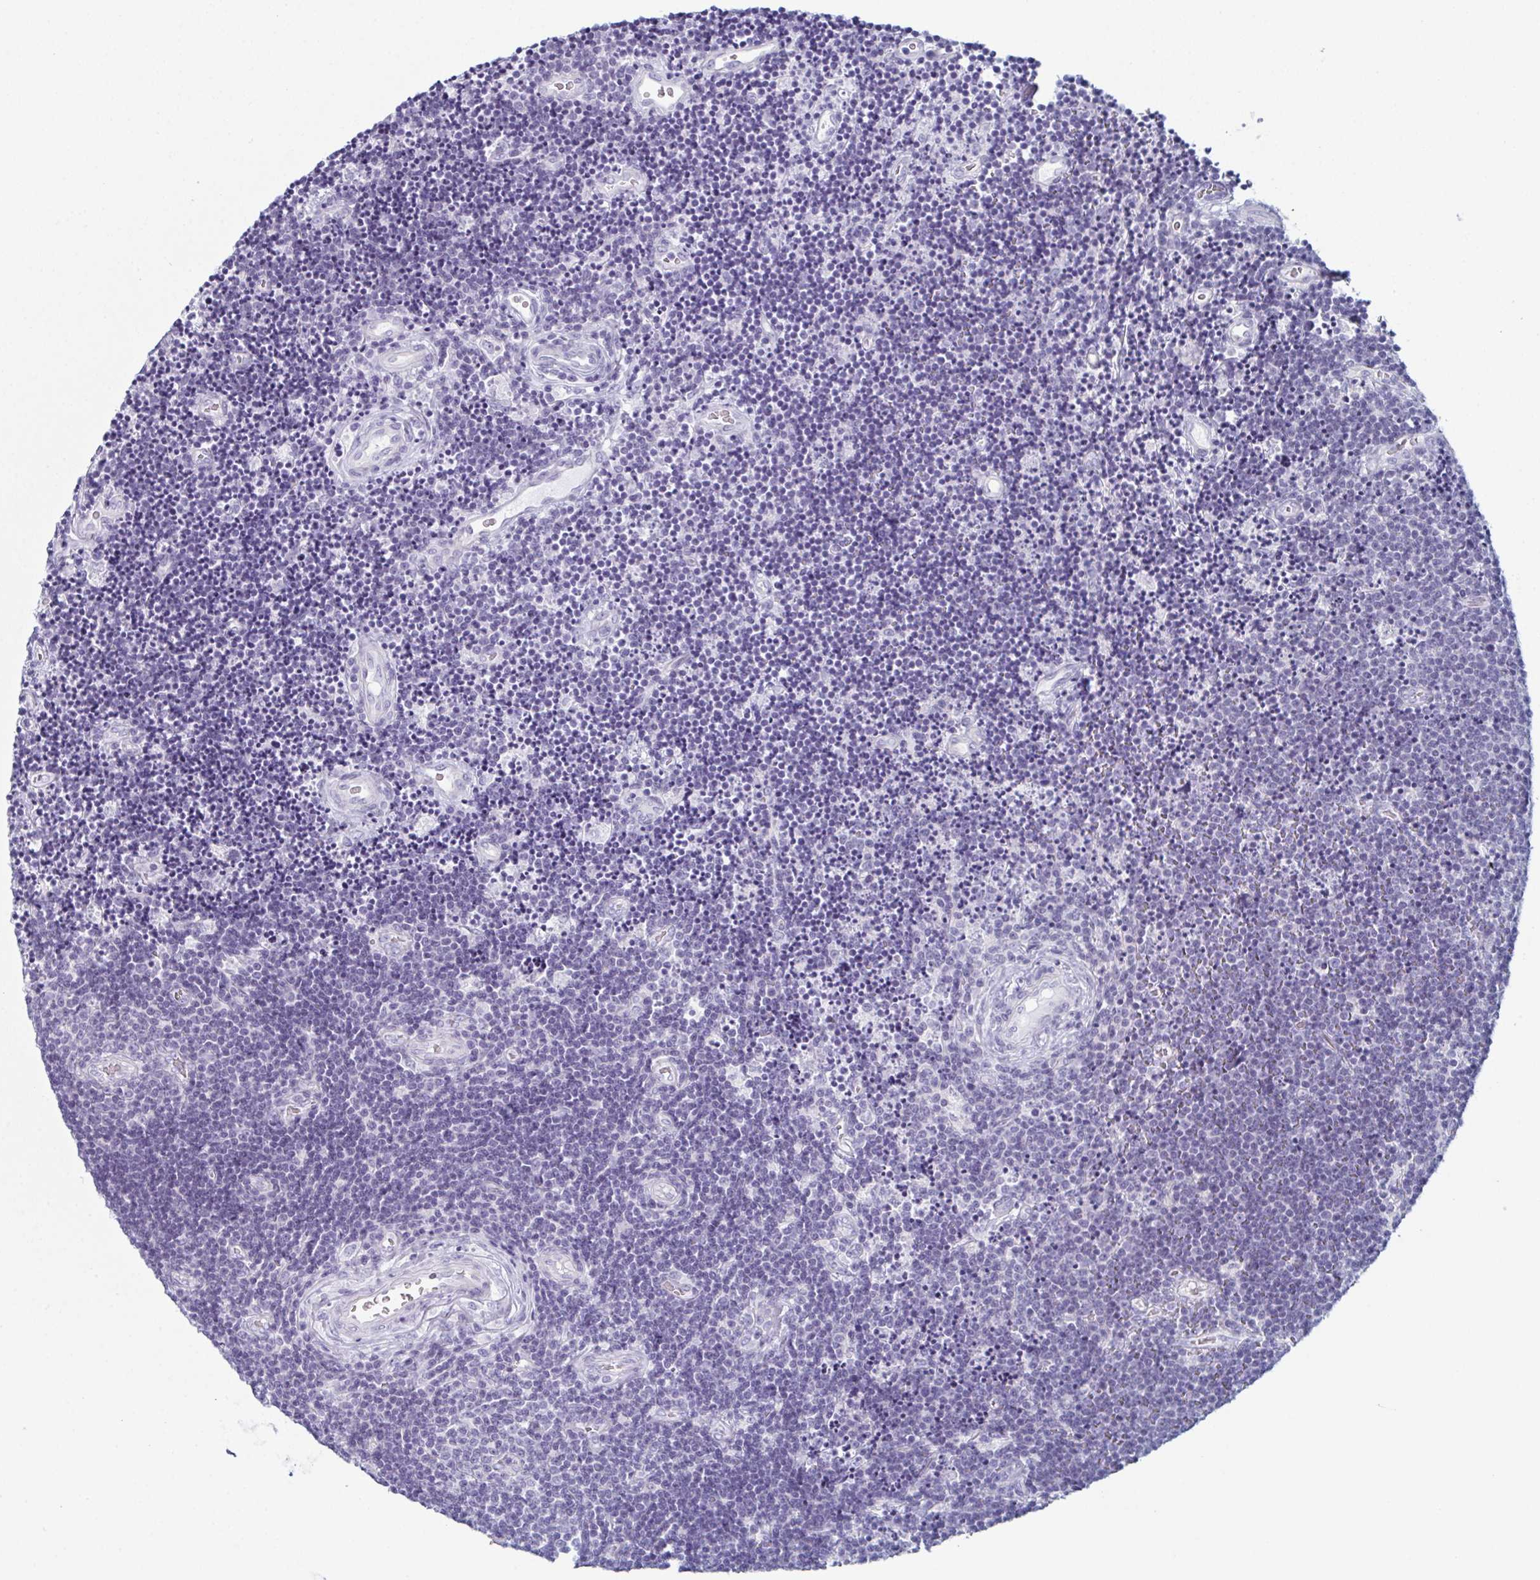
{"staining": {"intensity": "negative", "quantity": "none", "location": "none"}, "tissue": "lymphoma", "cell_type": "Tumor cells", "image_type": "cancer", "snomed": [{"axis": "morphology", "description": "Malignant lymphoma, non-Hodgkin's type, Low grade"}, {"axis": "topography", "description": "Brain"}], "caption": "High power microscopy image of an immunohistochemistry micrograph of low-grade malignant lymphoma, non-Hodgkin's type, revealing no significant staining in tumor cells.", "gene": "ENKUR", "patient": {"sex": "female", "age": 66}}